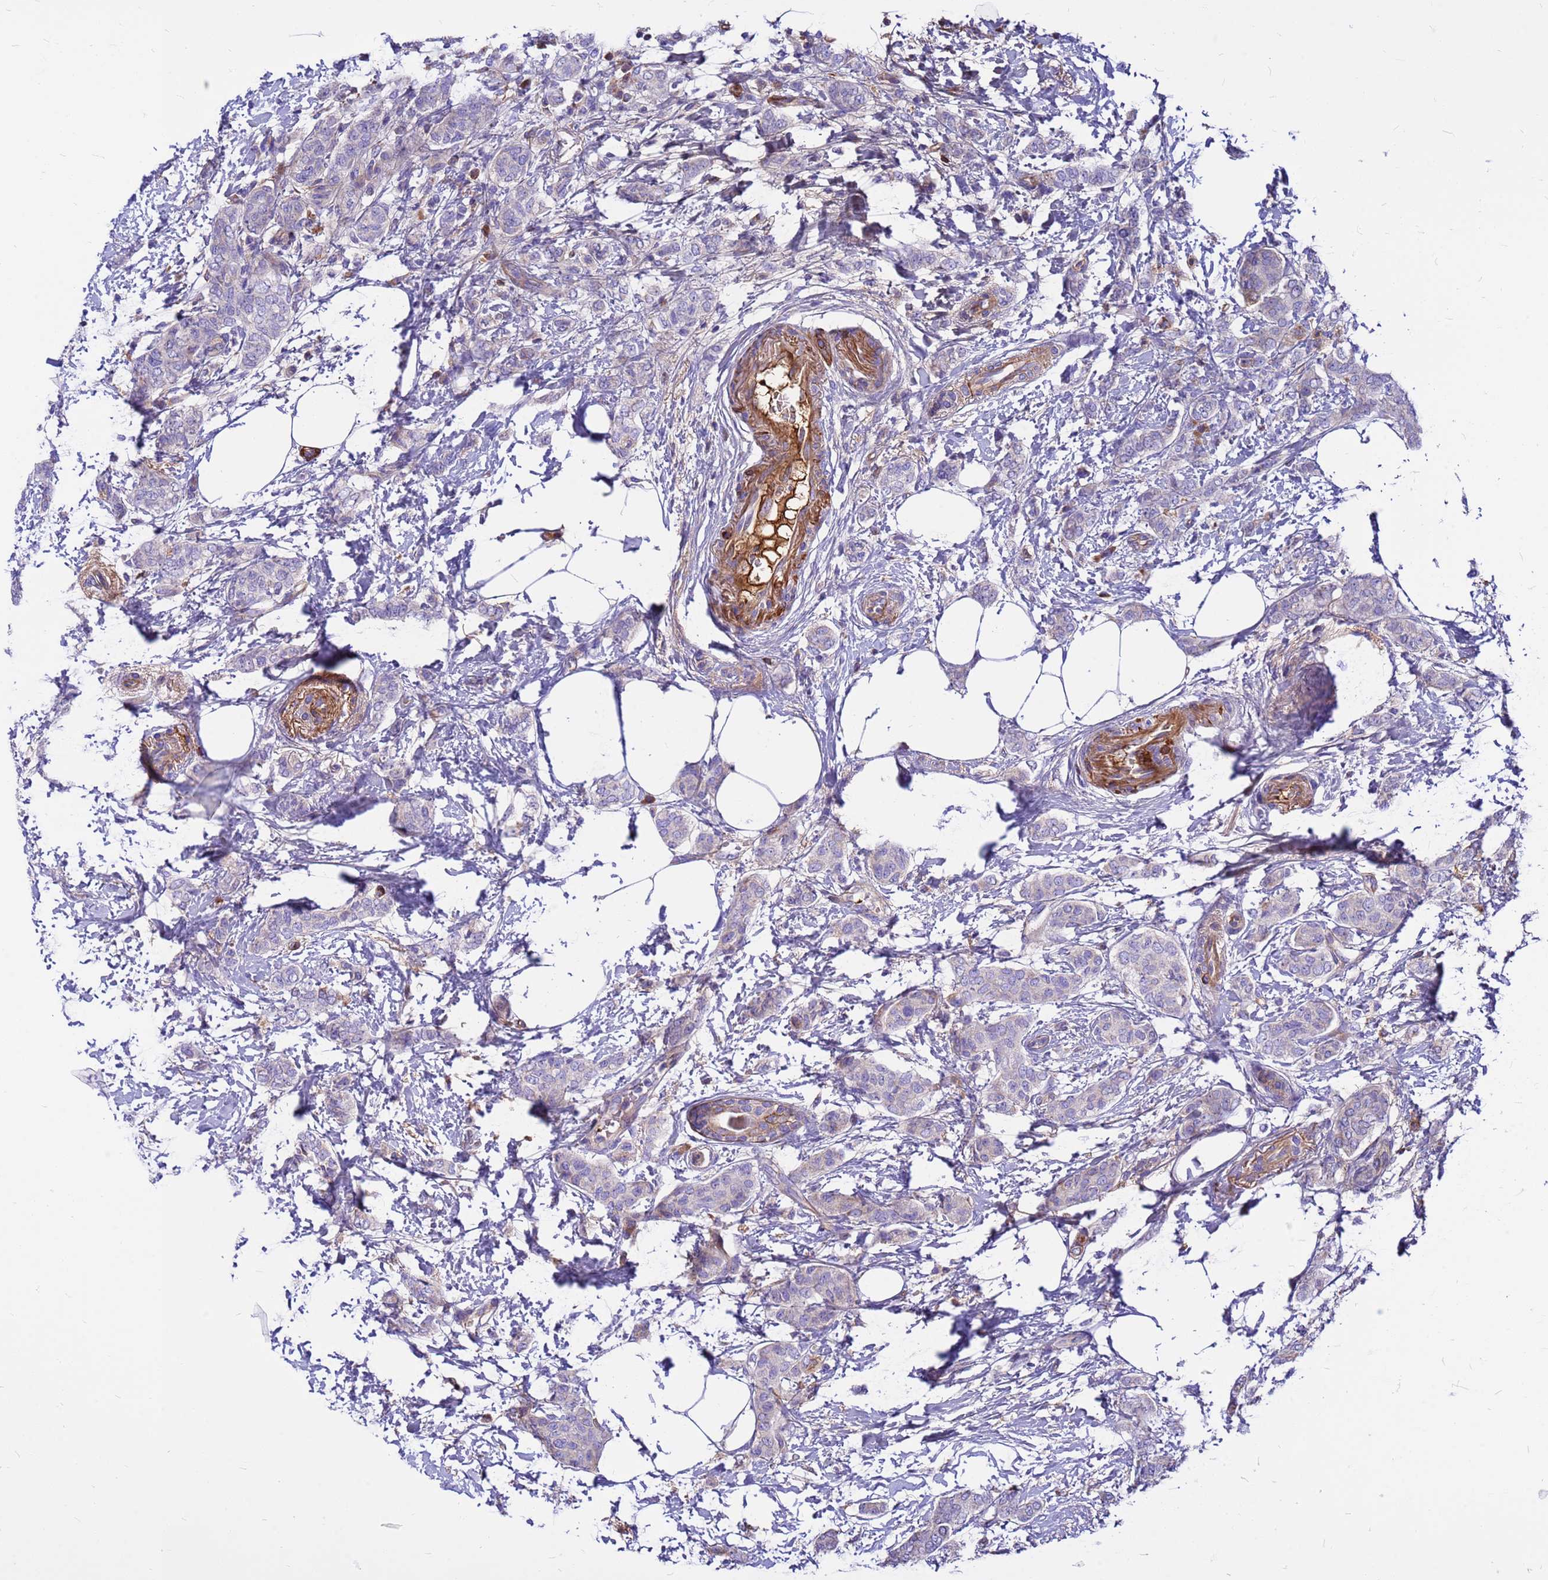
{"staining": {"intensity": "negative", "quantity": "none", "location": "none"}, "tissue": "breast cancer", "cell_type": "Tumor cells", "image_type": "cancer", "snomed": [{"axis": "morphology", "description": "Duct carcinoma"}, {"axis": "topography", "description": "Breast"}], "caption": "Immunohistochemistry (IHC) of breast cancer displays no staining in tumor cells.", "gene": "CRHBP", "patient": {"sex": "female", "age": 72}}